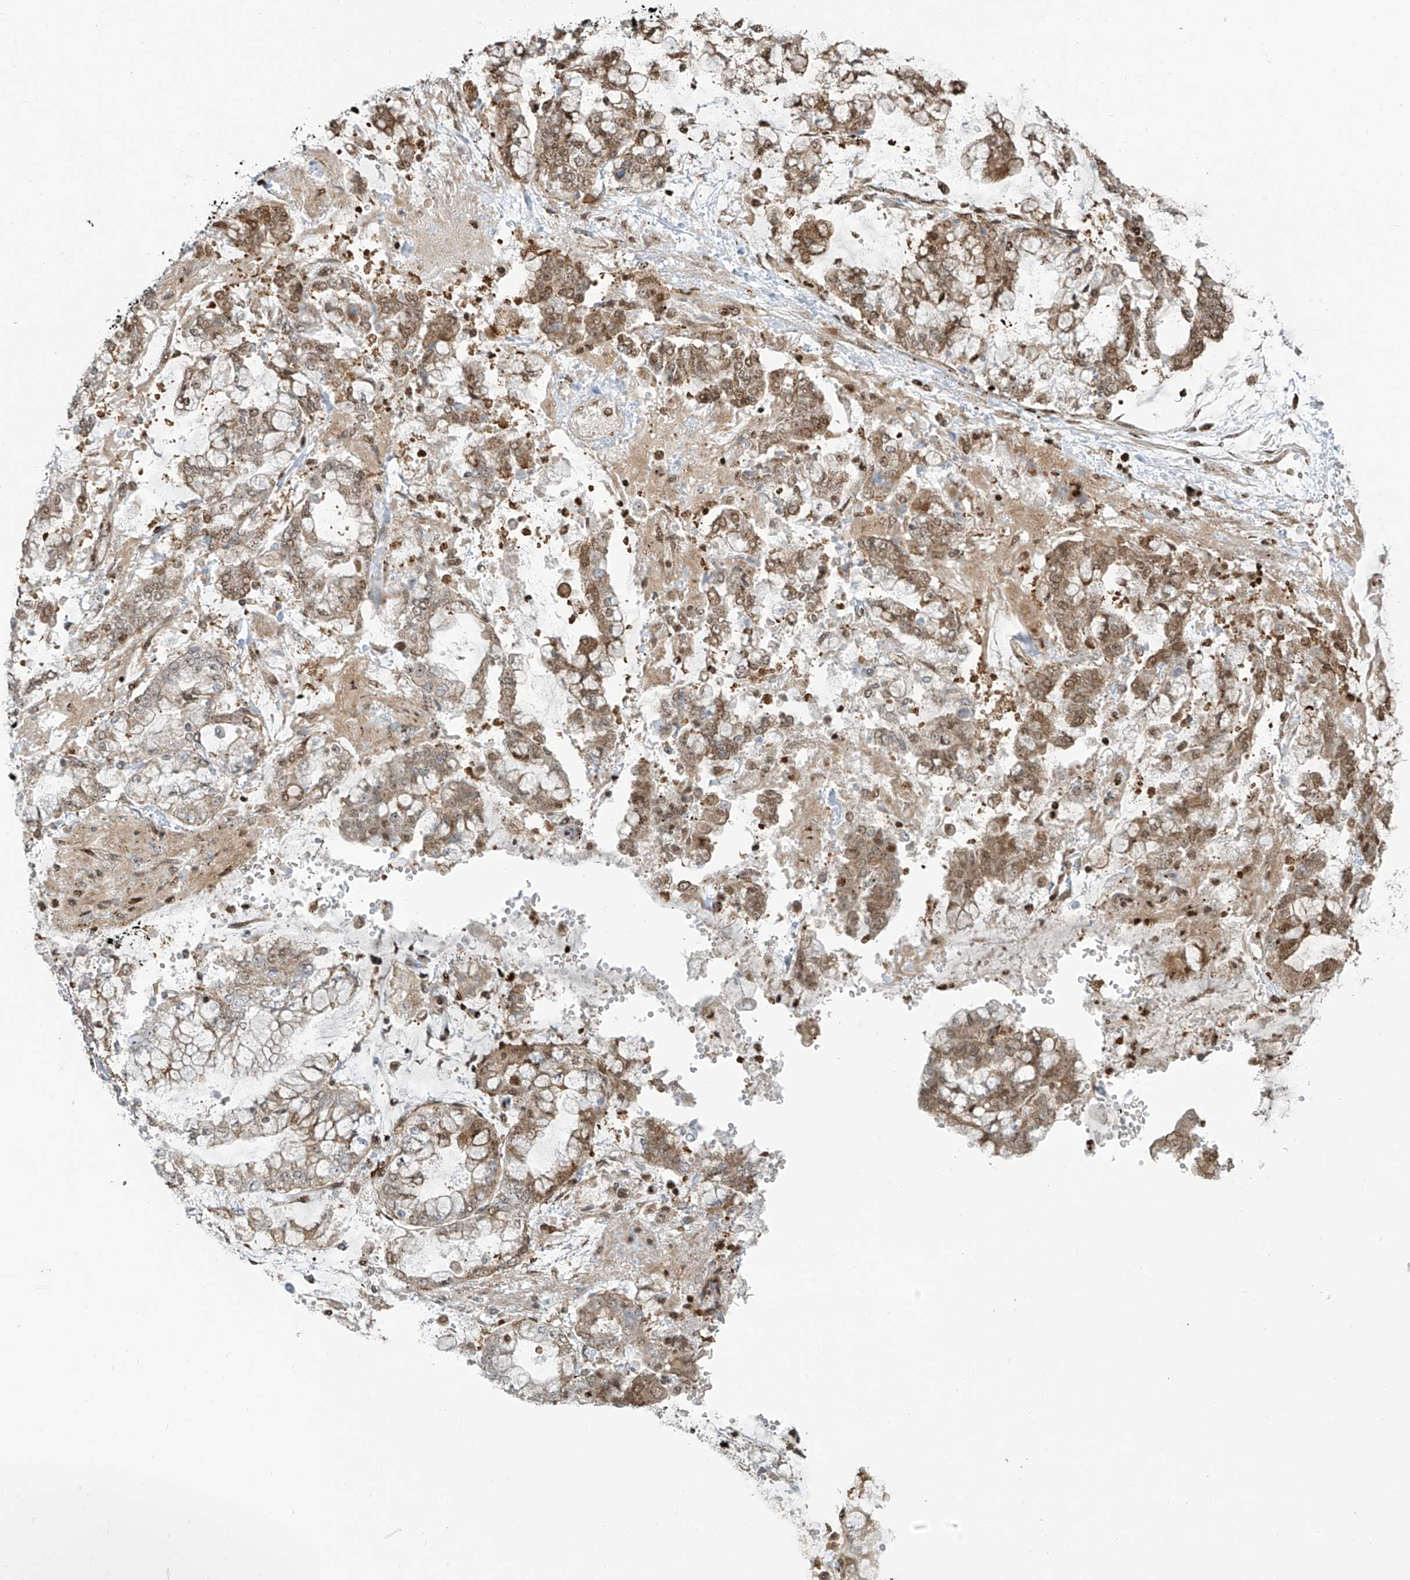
{"staining": {"intensity": "moderate", "quantity": ">75%", "location": "cytoplasmic/membranous,nuclear"}, "tissue": "stomach cancer", "cell_type": "Tumor cells", "image_type": "cancer", "snomed": [{"axis": "morphology", "description": "Normal tissue, NOS"}, {"axis": "morphology", "description": "Adenocarcinoma, NOS"}, {"axis": "topography", "description": "Stomach, upper"}, {"axis": "topography", "description": "Stomach"}], "caption": "DAB (3,3'-diaminobenzidine) immunohistochemical staining of stomach adenocarcinoma shows moderate cytoplasmic/membranous and nuclear protein expression in approximately >75% of tumor cells. (IHC, brightfield microscopy, high magnification).", "gene": "VMP1", "patient": {"sex": "male", "age": 76}}